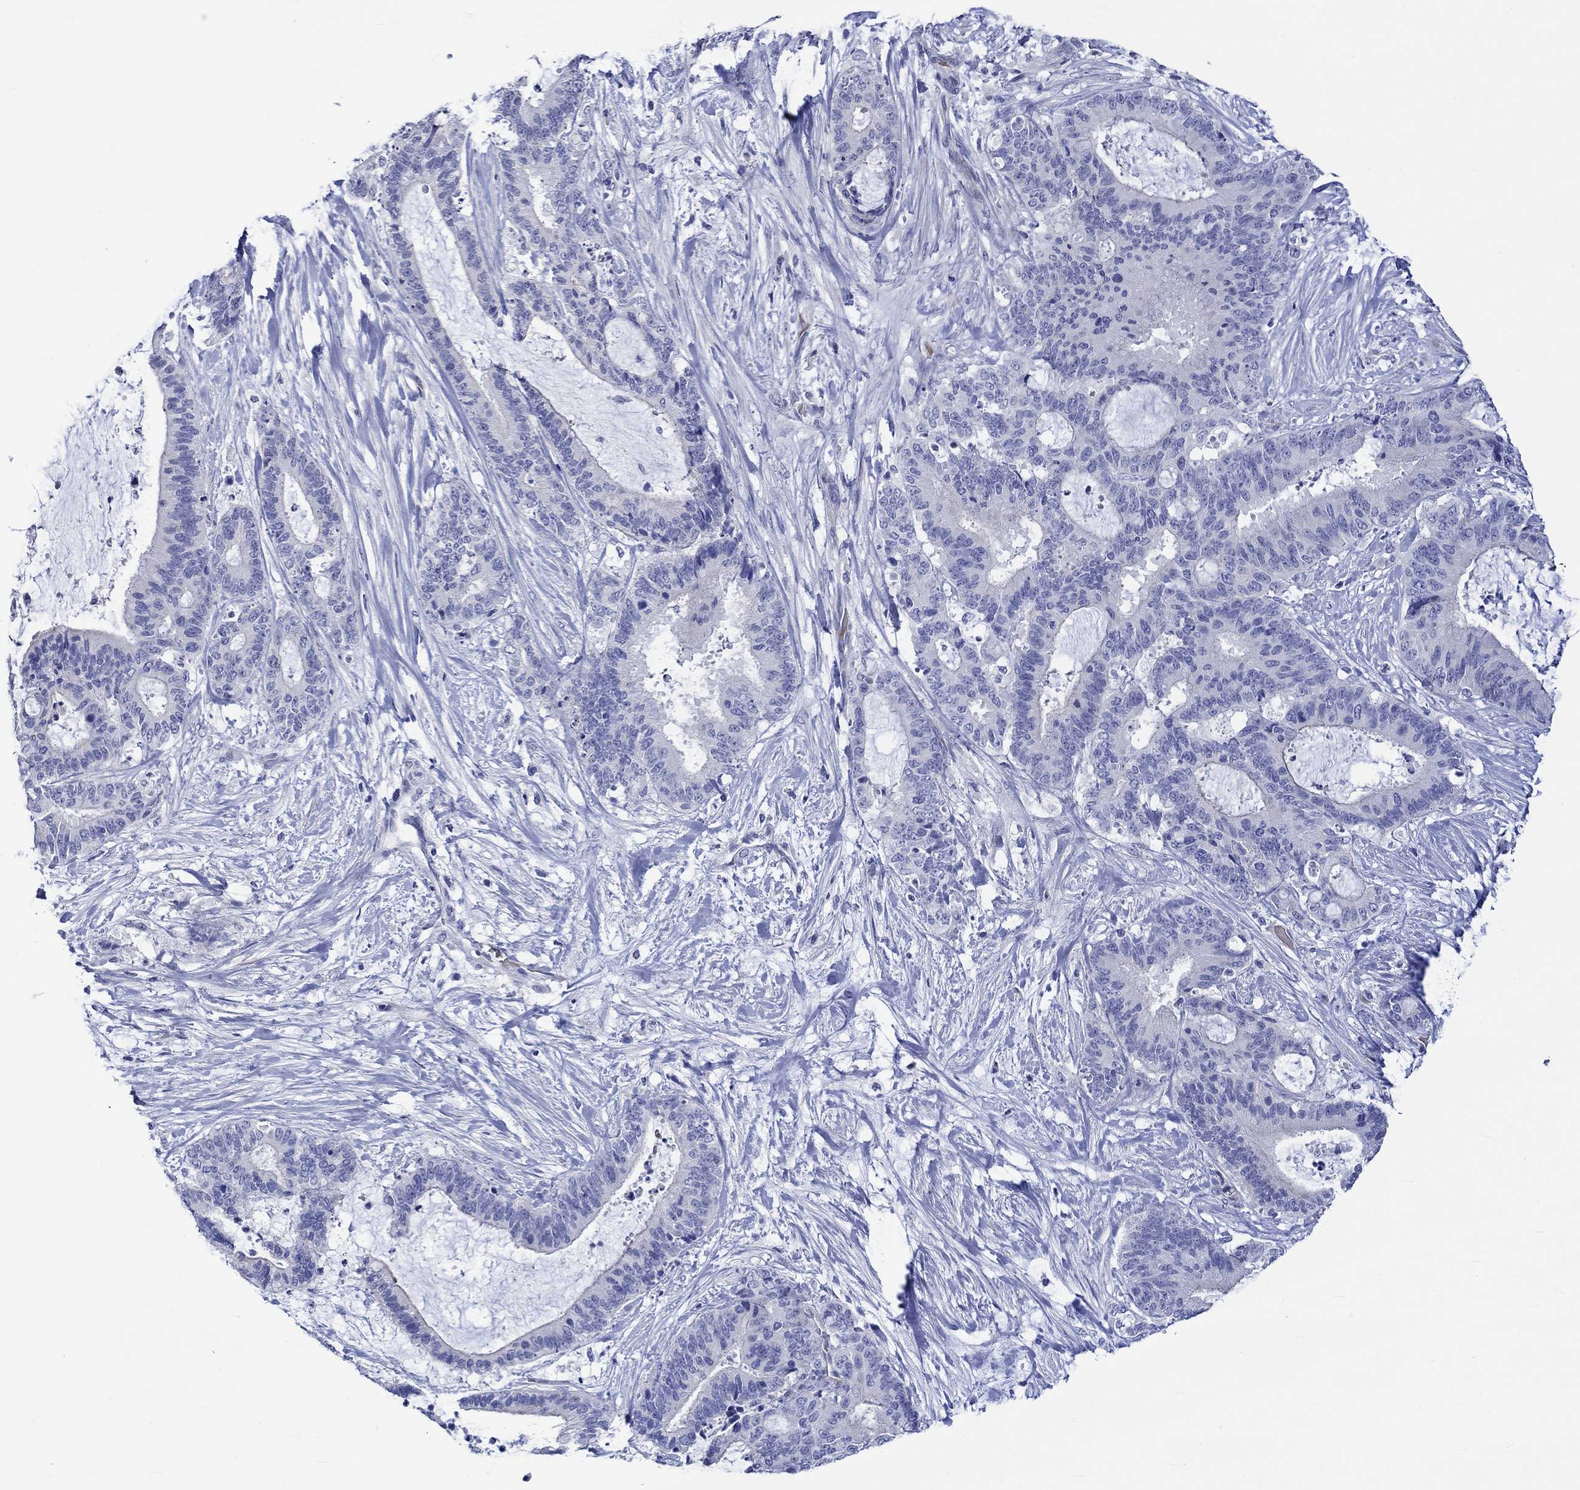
{"staining": {"intensity": "negative", "quantity": "none", "location": "none"}, "tissue": "liver cancer", "cell_type": "Tumor cells", "image_type": "cancer", "snomed": [{"axis": "morphology", "description": "Cholangiocarcinoma"}, {"axis": "topography", "description": "Liver"}], "caption": "Liver cancer was stained to show a protein in brown. There is no significant staining in tumor cells. (DAB immunohistochemistry, high magnification).", "gene": "NRIP3", "patient": {"sex": "female", "age": 73}}